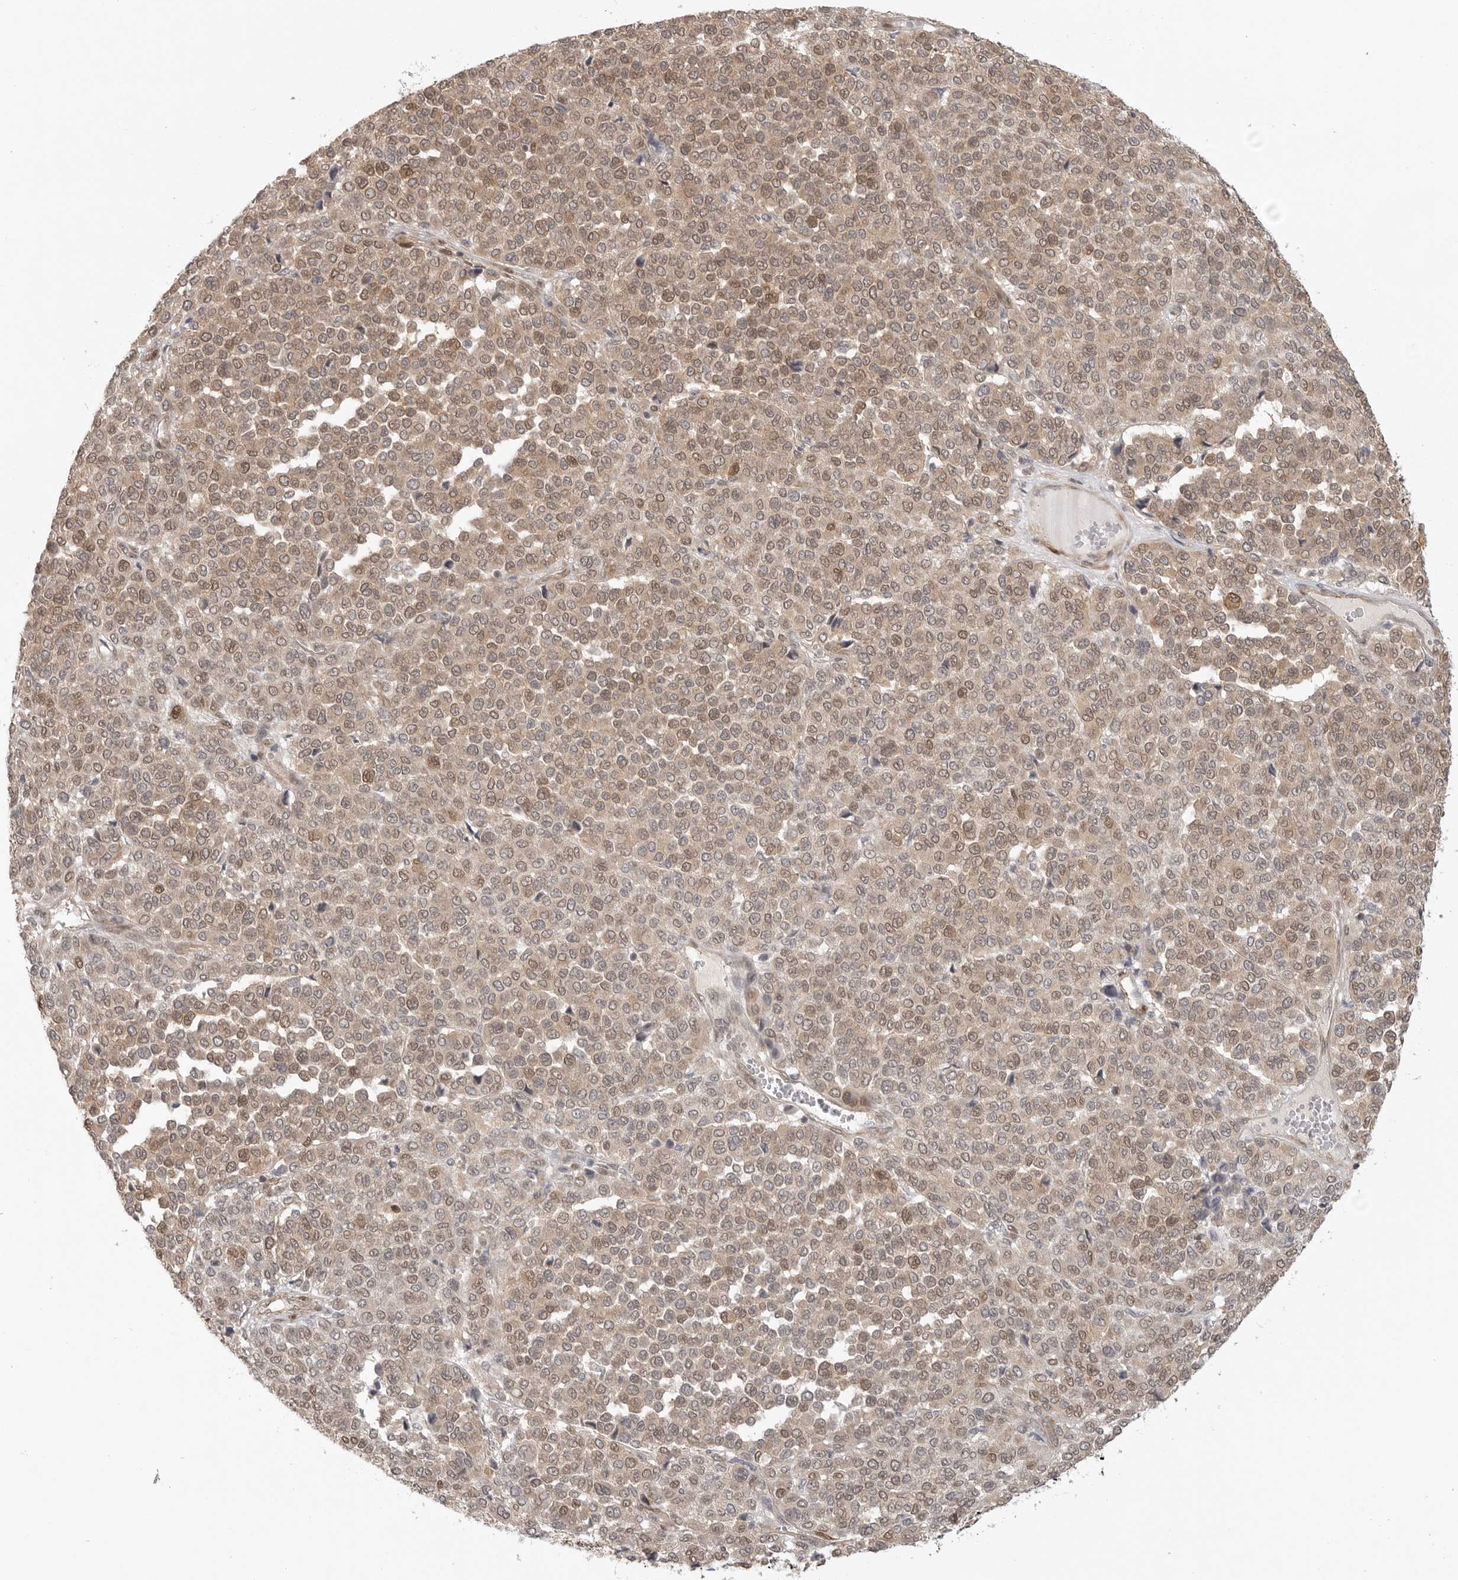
{"staining": {"intensity": "moderate", "quantity": ">75%", "location": "cytoplasmic/membranous,nuclear"}, "tissue": "melanoma", "cell_type": "Tumor cells", "image_type": "cancer", "snomed": [{"axis": "morphology", "description": "Malignant melanoma, Metastatic site"}, {"axis": "topography", "description": "Pancreas"}], "caption": "Malignant melanoma (metastatic site) was stained to show a protein in brown. There is medium levels of moderate cytoplasmic/membranous and nuclear expression in approximately >75% of tumor cells.", "gene": "ATOH7", "patient": {"sex": "female", "age": 30}}